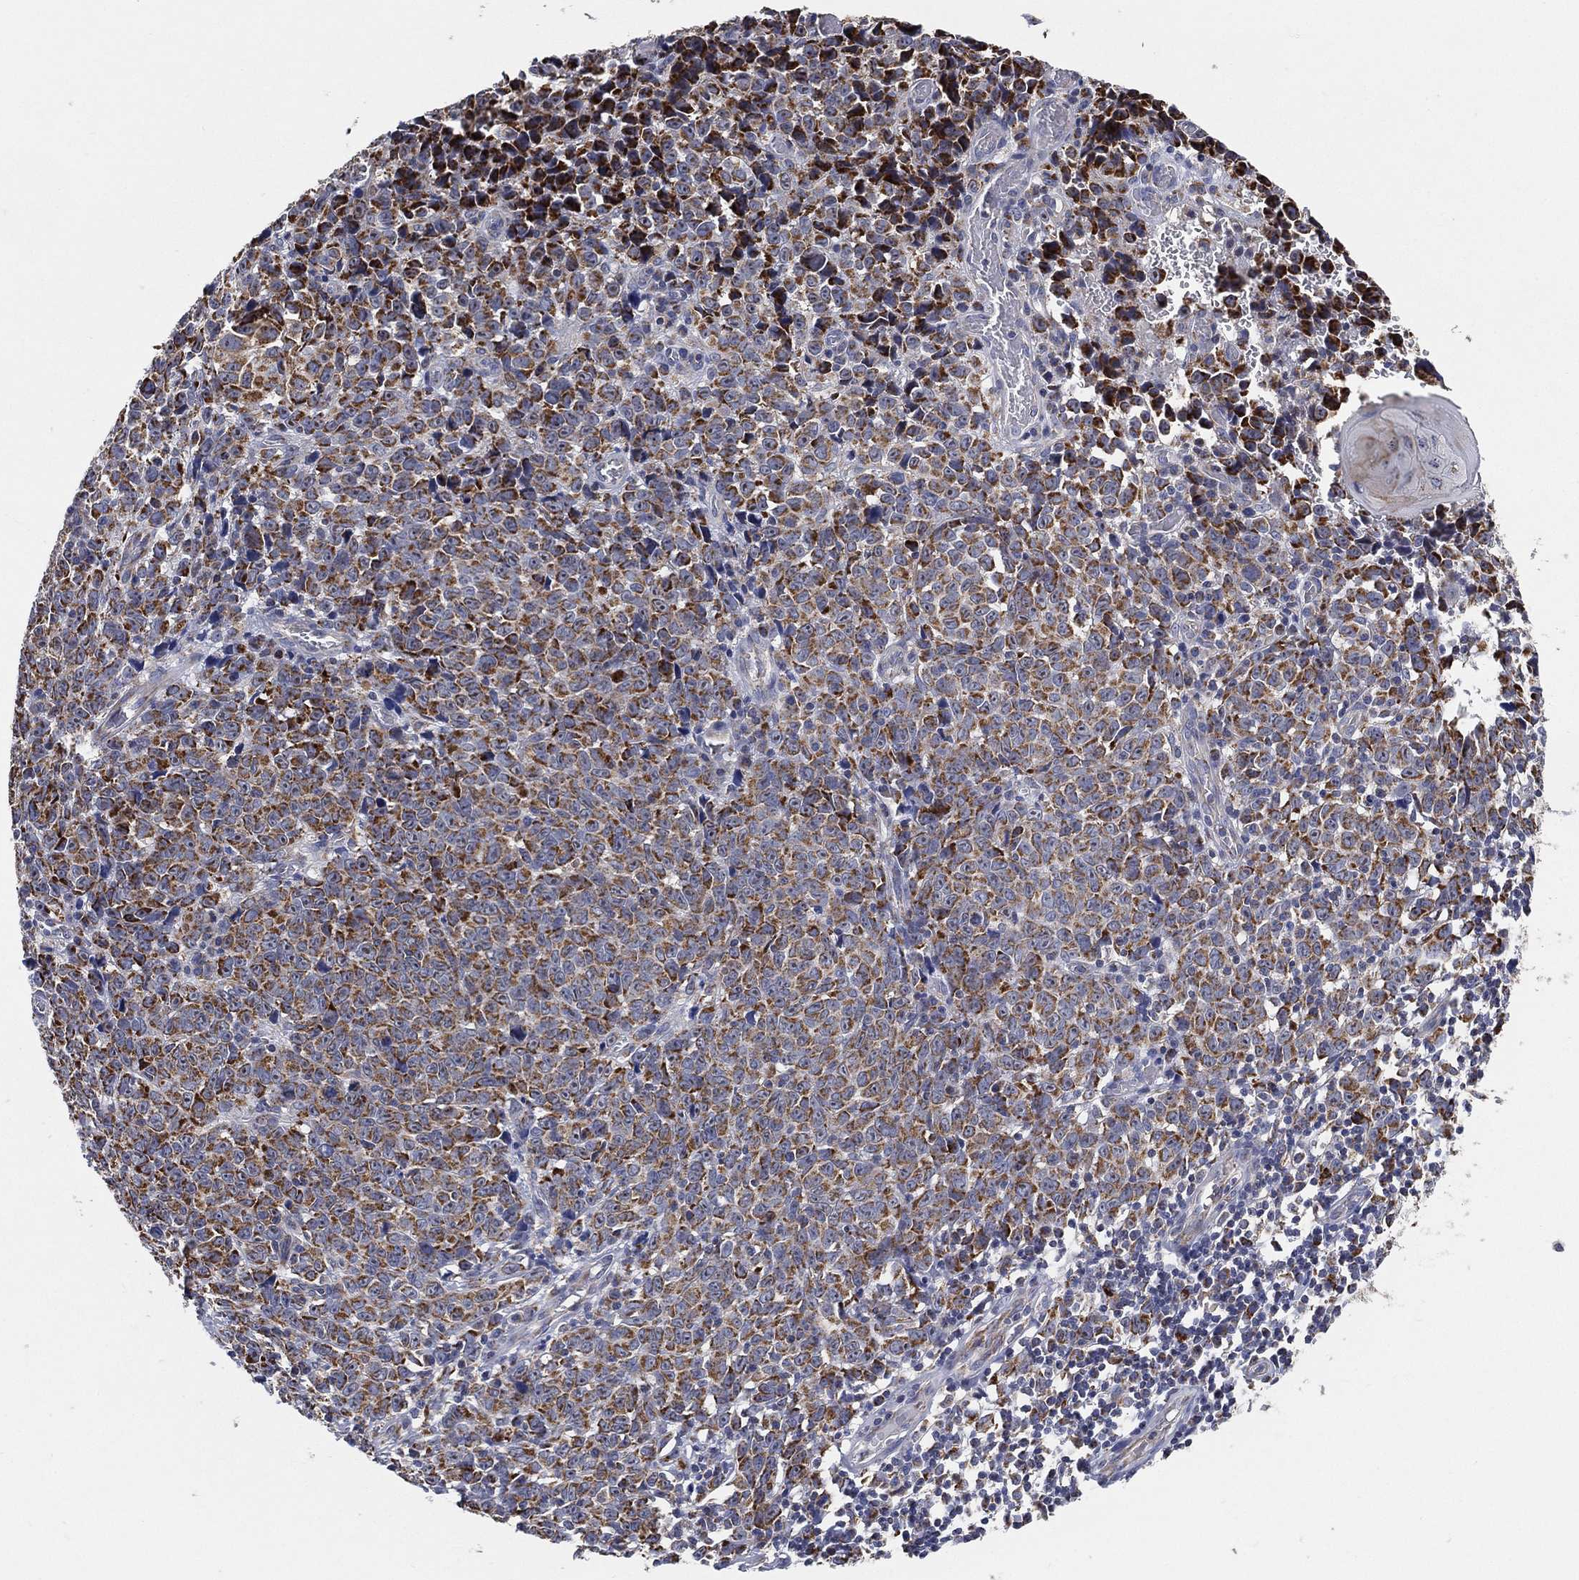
{"staining": {"intensity": "strong", "quantity": "25%-75%", "location": "cytoplasmic/membranous"}, "tissue": "melanoma", "cell_type": "Tumor cells", "image_type": "cancer", "snomed": [{"axis": "morphology", "description": "Malignant melanoma, NOS"}, {"axis": "topography", "description": "Vulva, labia, clitoris and Bartholin´s gland, NO"}], "caption": "Human malignant melanoma stained with a protein marker shows strong staining in tumor cells.", "gene": "GCAT", "patient": {"sex": "female", "age": 75}}